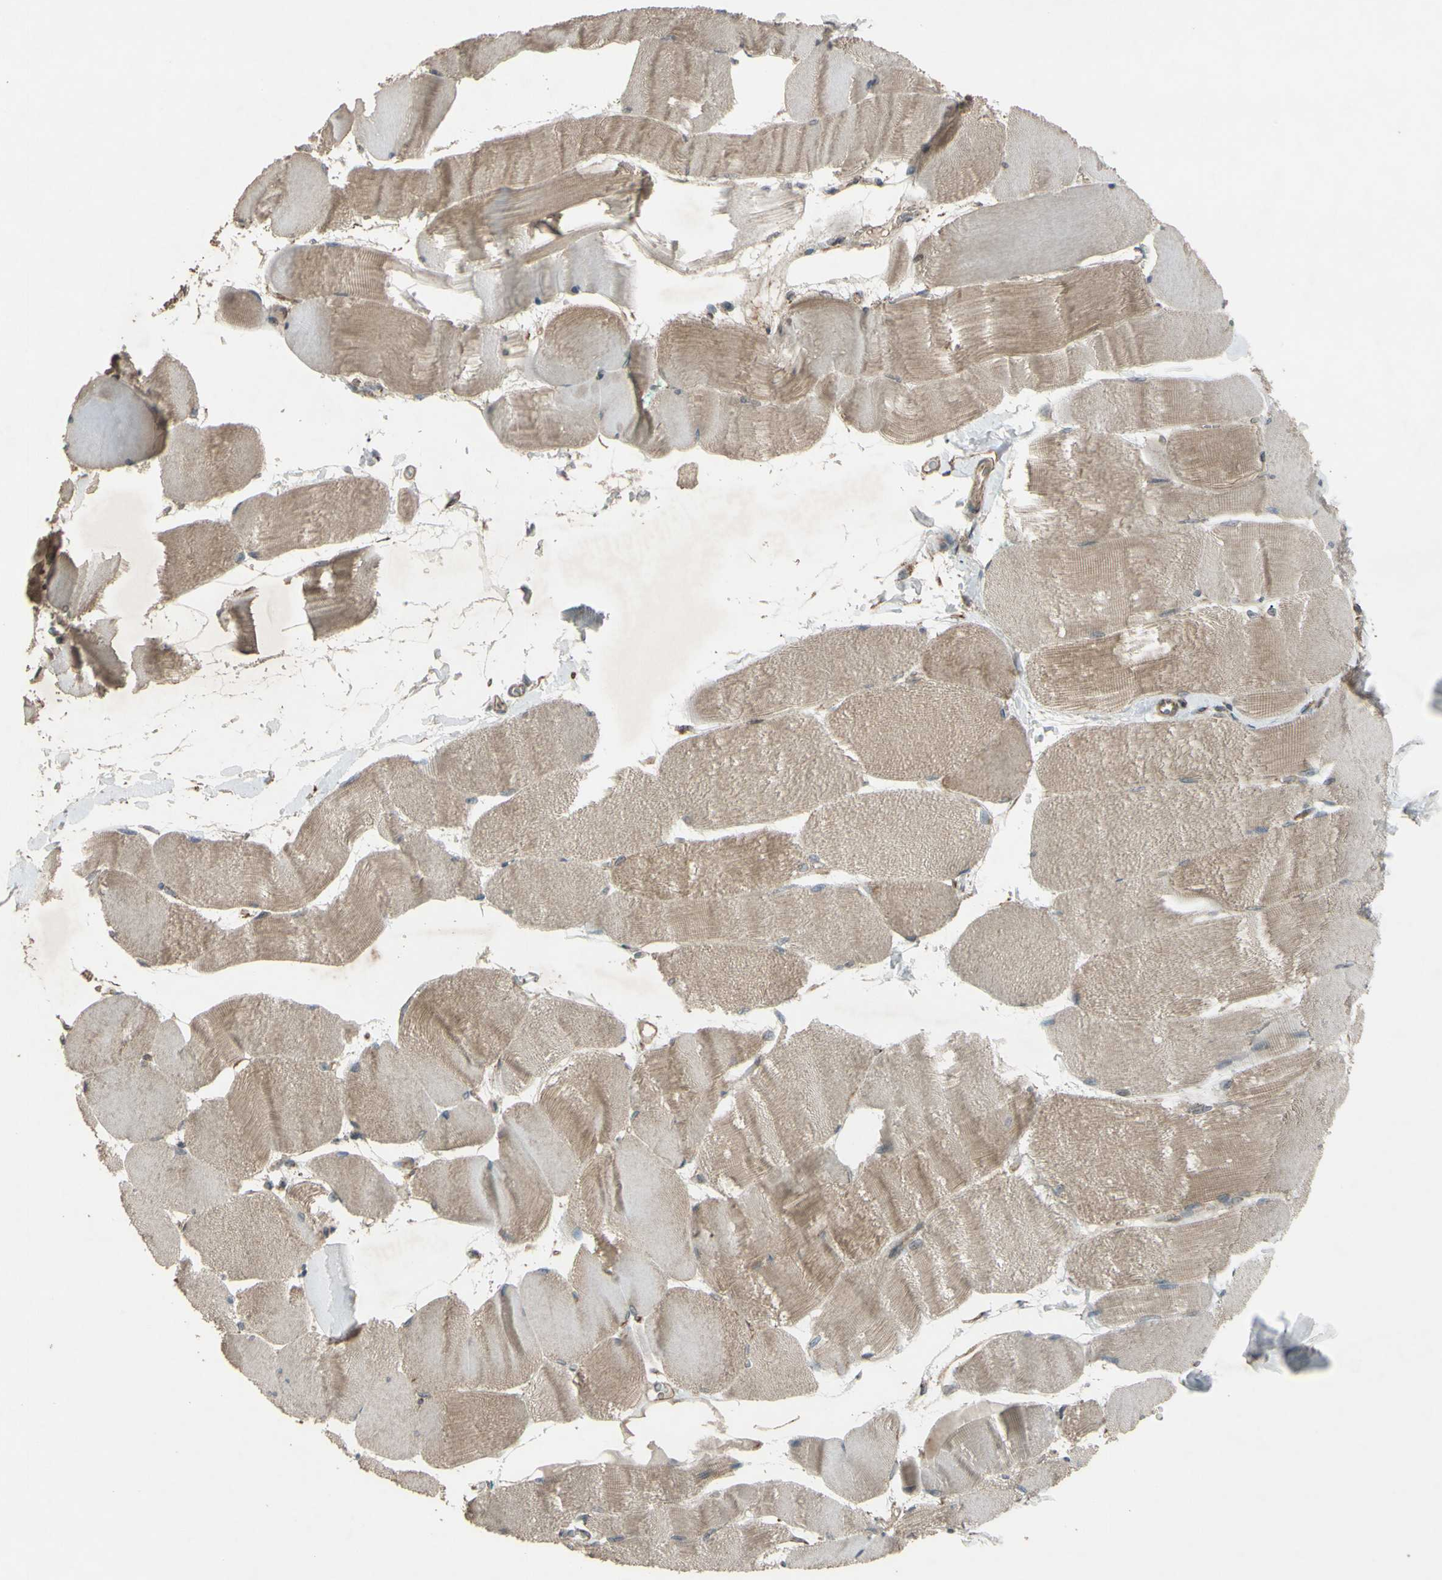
{"staining": {"intensity": "moderate", "quantity": ">75%", "location": "cytoplasmic/membranous"}, "tissue": "skeletal muscle", "cell_type": "Myocytes", "image_type": "normal", "snomed": [{"axis": "morphology", "description": "Normal tissue, NOS"}, {"axis": "morphology", "description": "Squamous cell carcinoma, NOS"}, {"axis": "topography", "description": "Skeletal muscle"}], "caption": "A high-resolution image shows immunohistochemistry staining of unremarkable skeletal muscle, which exhibits moderate cytoplasmic/membranous staining in approximately >75% of myocytes. The protein is shown in brown color, while the nuclei are stained blue.", "gene": "ACOT8", "patient": {"sex": "male", "age": 51}}